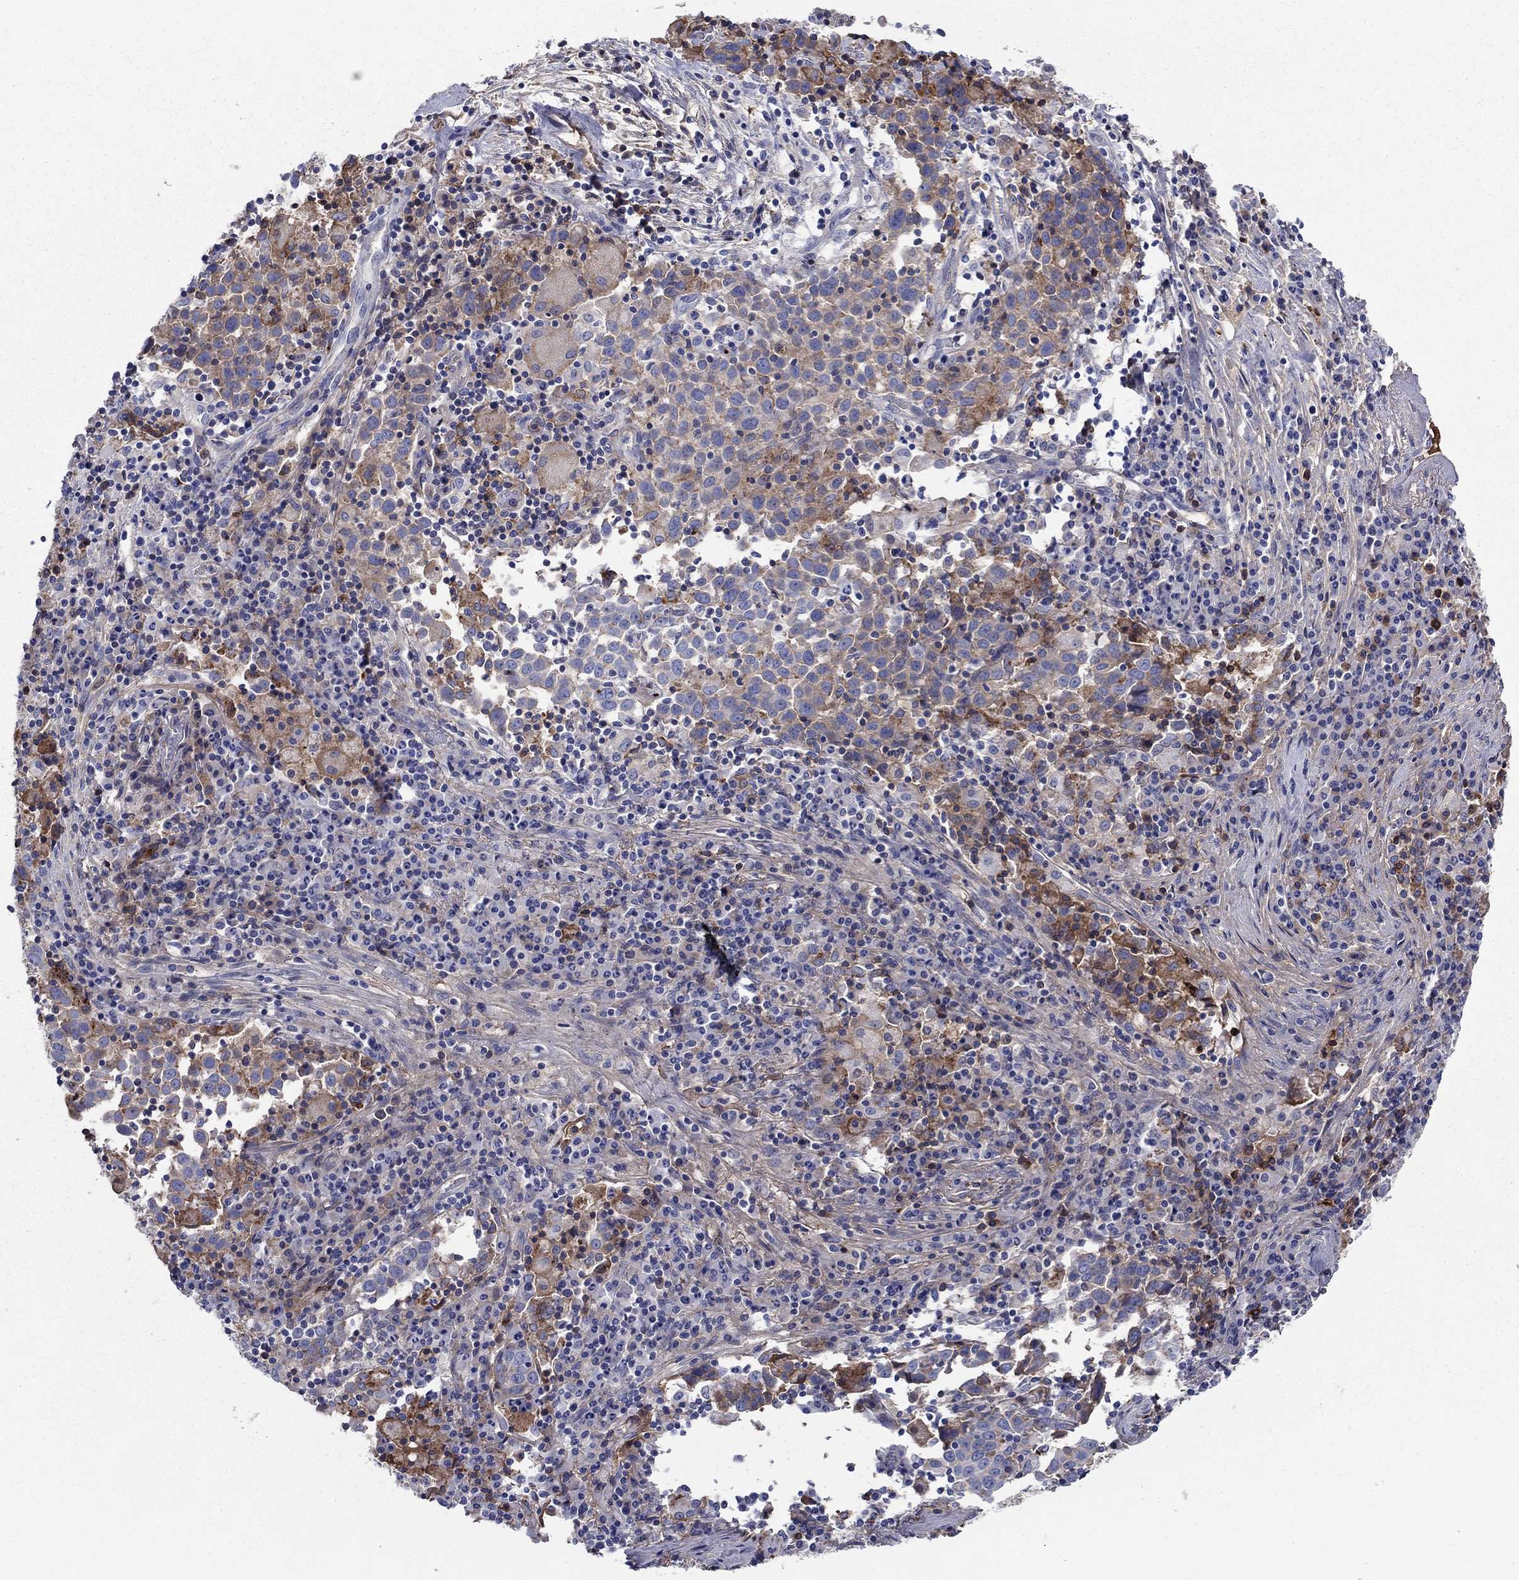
{"staining": {"intensity": "moderate", "quantity": "25%-75%", "location": "cytoplasmic/membranous"}, "tissue": "lung cancer", "cell_type": "Tumor cells", "image_type": "cancer", "snomed": [{"axis": "morphology", "description": "Squamous cell carcinoma, NOS"}, {"axis": "topography", "description": "Lung"}], "caption": "Tumor cells exhibit moderate cytoplasmic/membranous staining in about 25%-75% of cells in lung cancer (squamous cell carcinoma).", "gene": "HPX", "patient": {"sex": "male", "age": 57}}